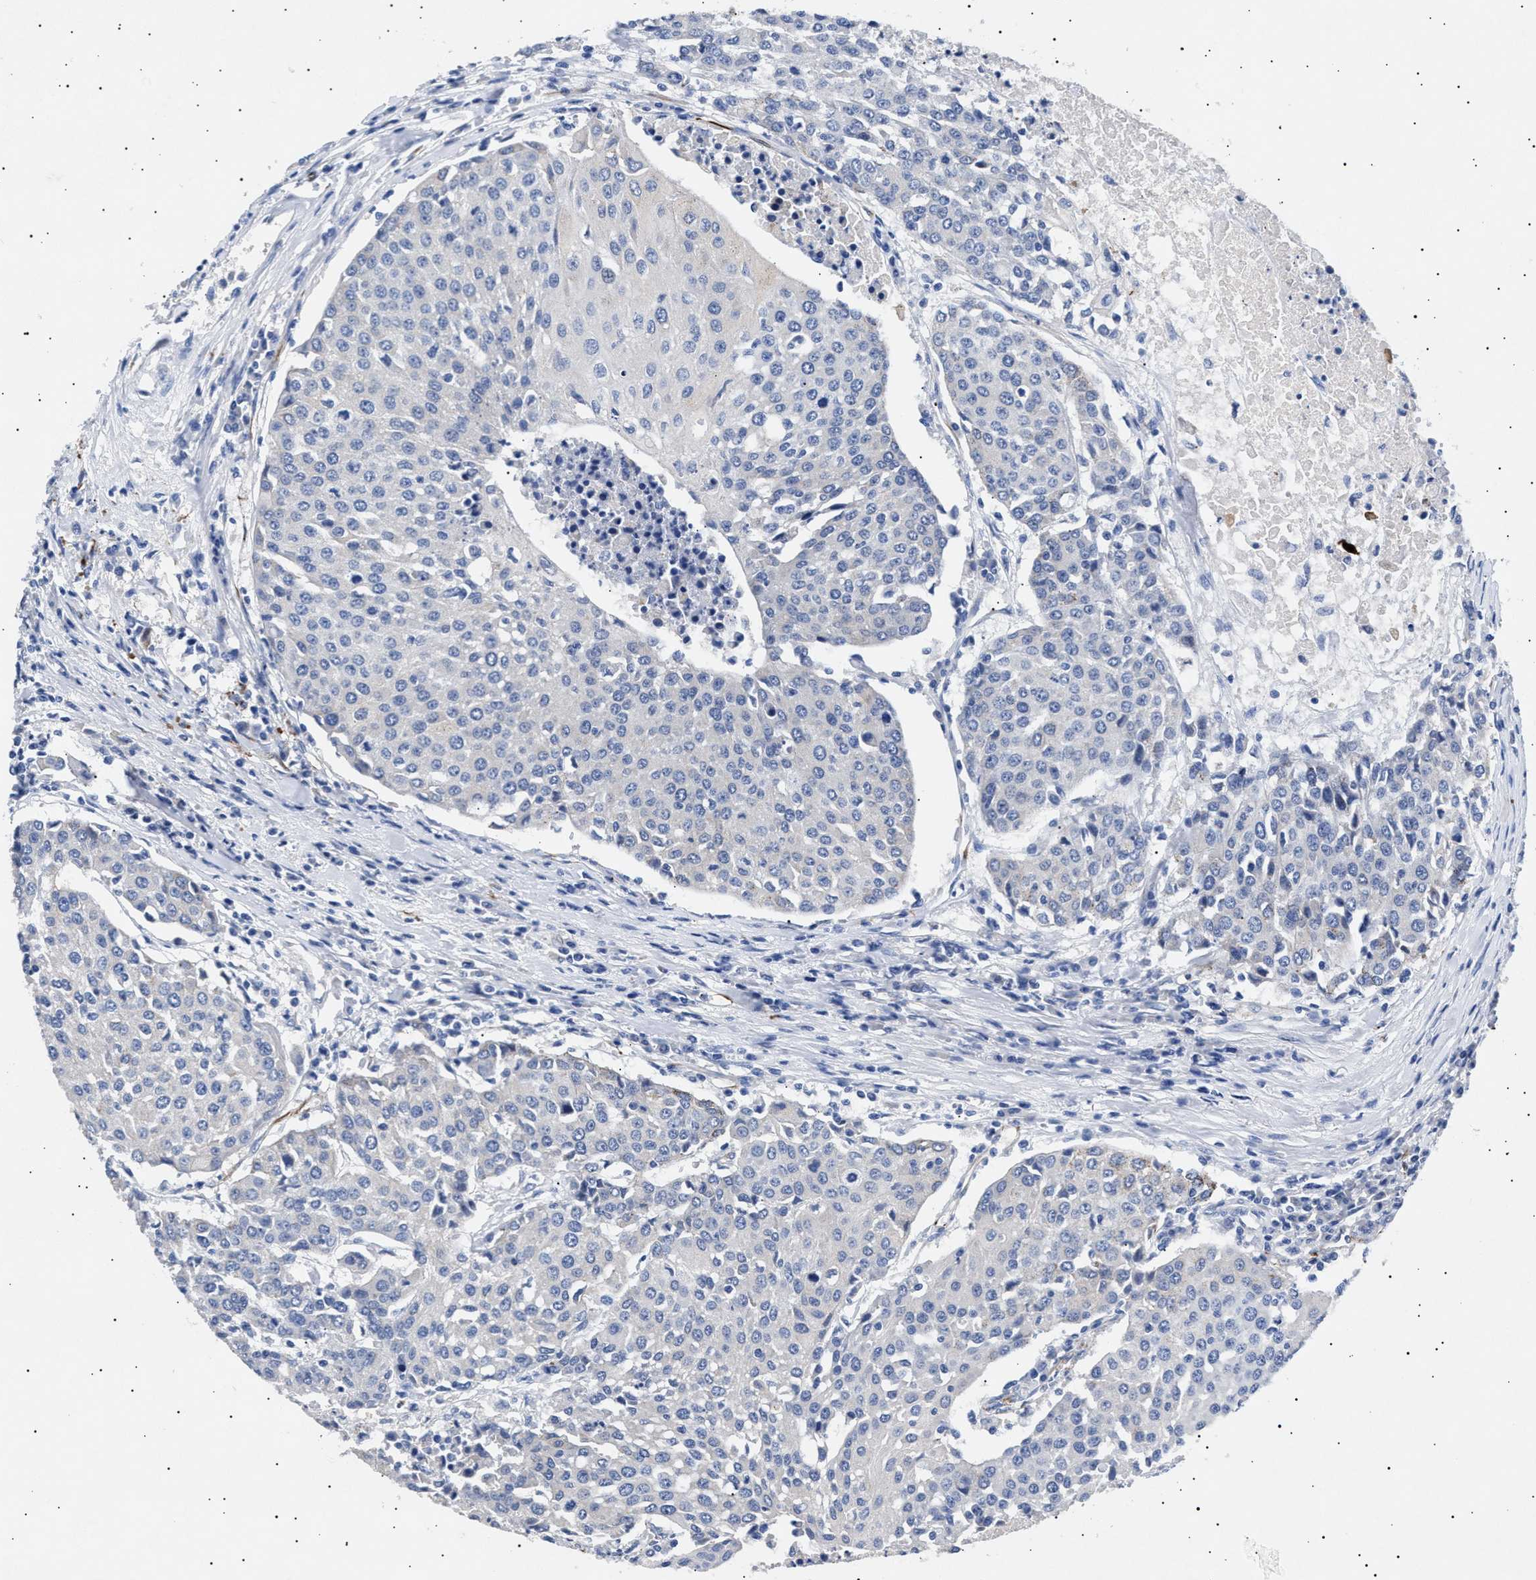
{"staining": {"intensity": "negative", "quantity": "none", "location": "none"}, "tissue": "urothelial cancer", "cell_type": "Tumor cells", "image_type": "cancer", "snomed": [{"axis": "morphology", "description": "Urothelial carcinoma, High grade"}, {"axis": "topography", "description": "Urinary bladder"}], "caption": "This is an immunohistochemistry photomicrograph of high-grade urothelial carcinoma. There is no expression in tumor cells.", "gene": "OLFML2A", "patient": {"sex": "female", "age": 85}}